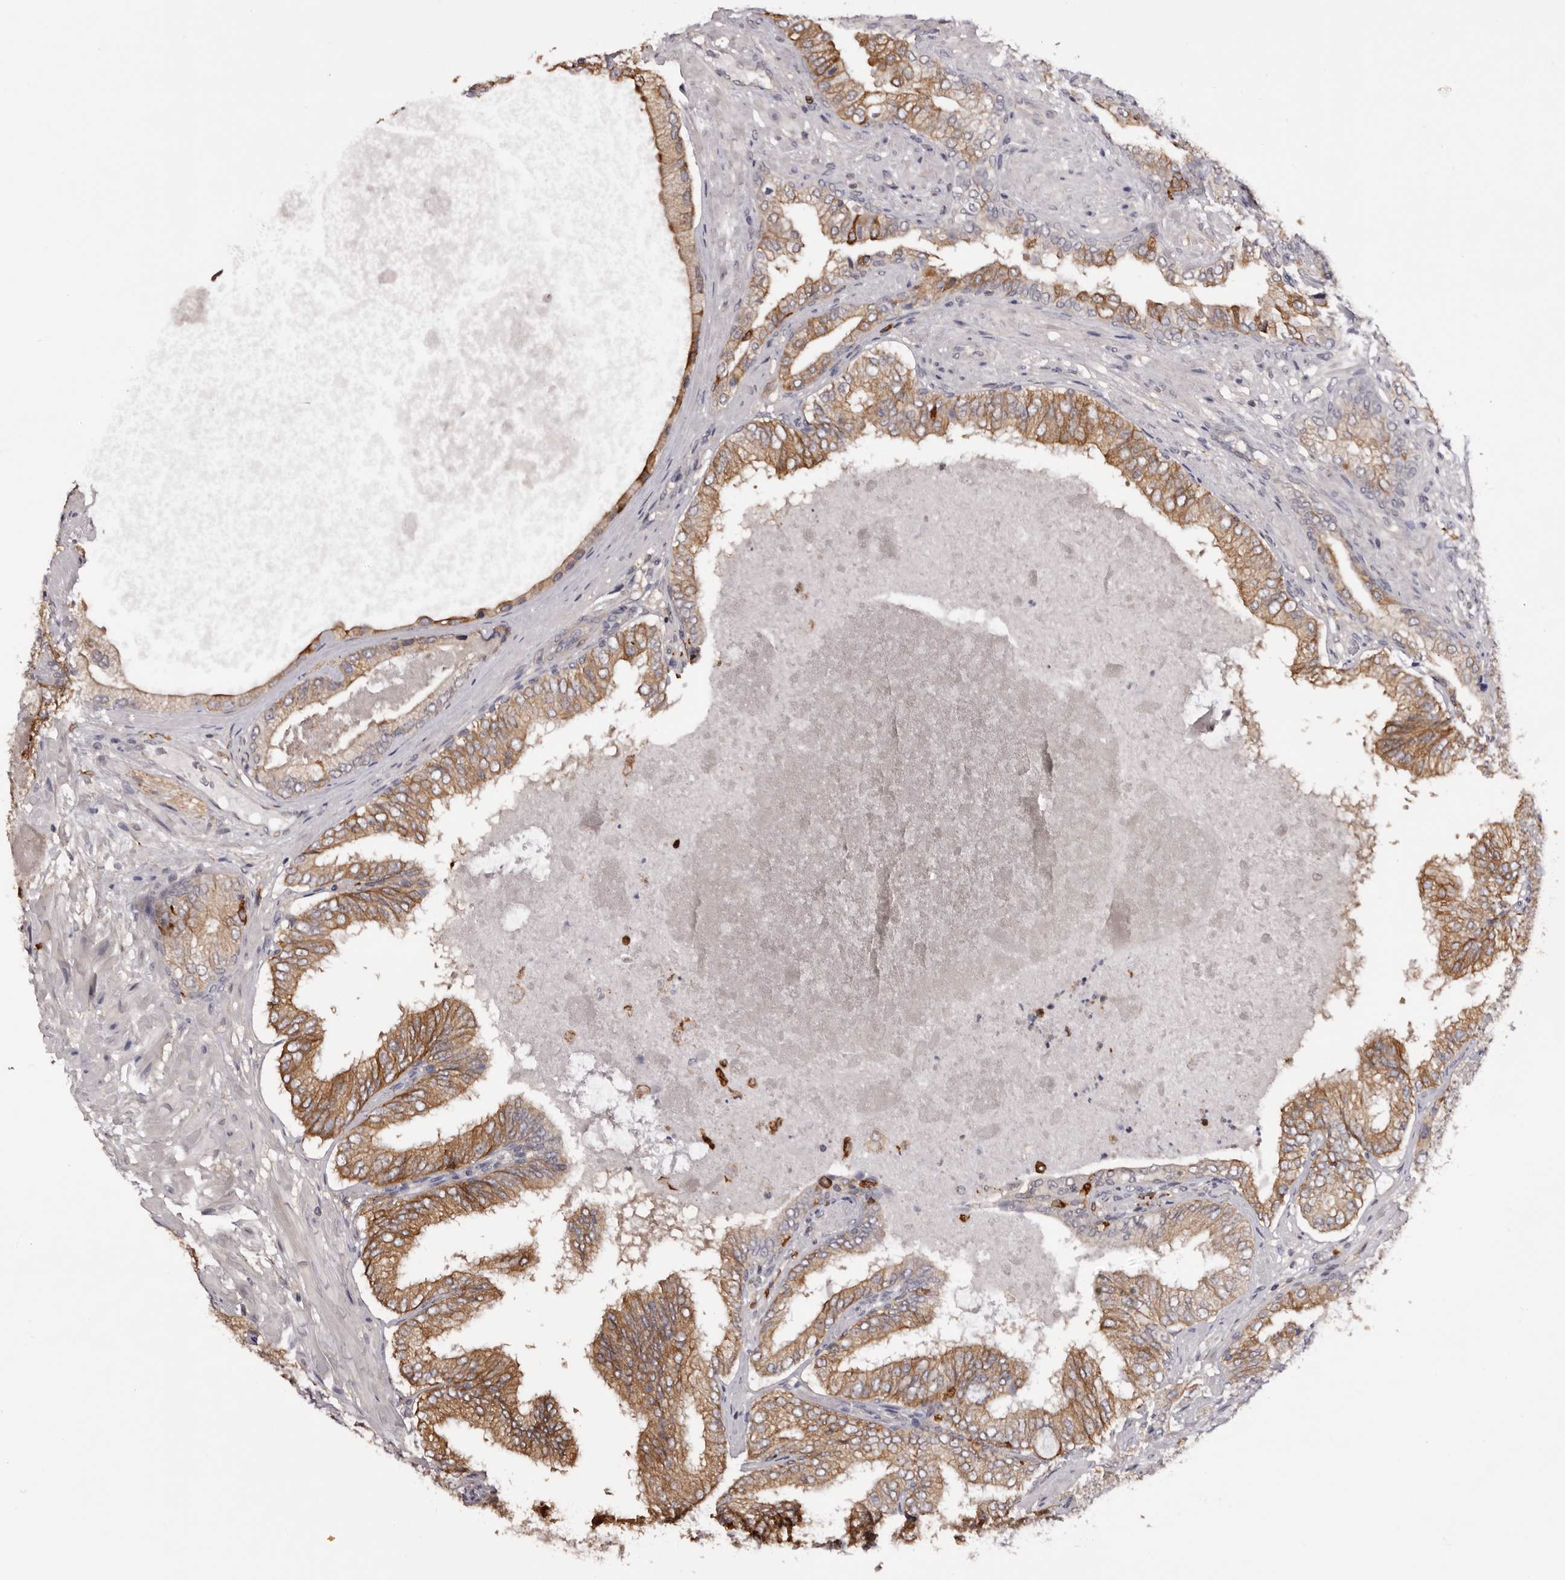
{"staining": {"intensity": "moderate", "quantity": ">75%", "location": "cytoplasmic/membranous"}, "tissue": "prostate cancer", "cell_type": "Tumor cells", "image_type": "cancer", "snomed": [{"axis": "morphology", "description": "Normal tissue, NOS"}, {"axis": "morphology", "description": "Adenocarcinoma, High grade"}, {"axis": "topography", "description": "Prostate"}, {"axis": "topography", "description": "Peripheral nerve tissue"}], "caption": "This photomicrograph displays adenocarcinoma (high-grade) (prostate) stained with immunohistochemistry to label a protein in brown. The cytoplasmic/membranous of tumor cells show moderate positivity for the protein. Nuclei are counter-stained blue.", "gene": "TNNI1", "patient": {"sex": "male", "age": 59}}